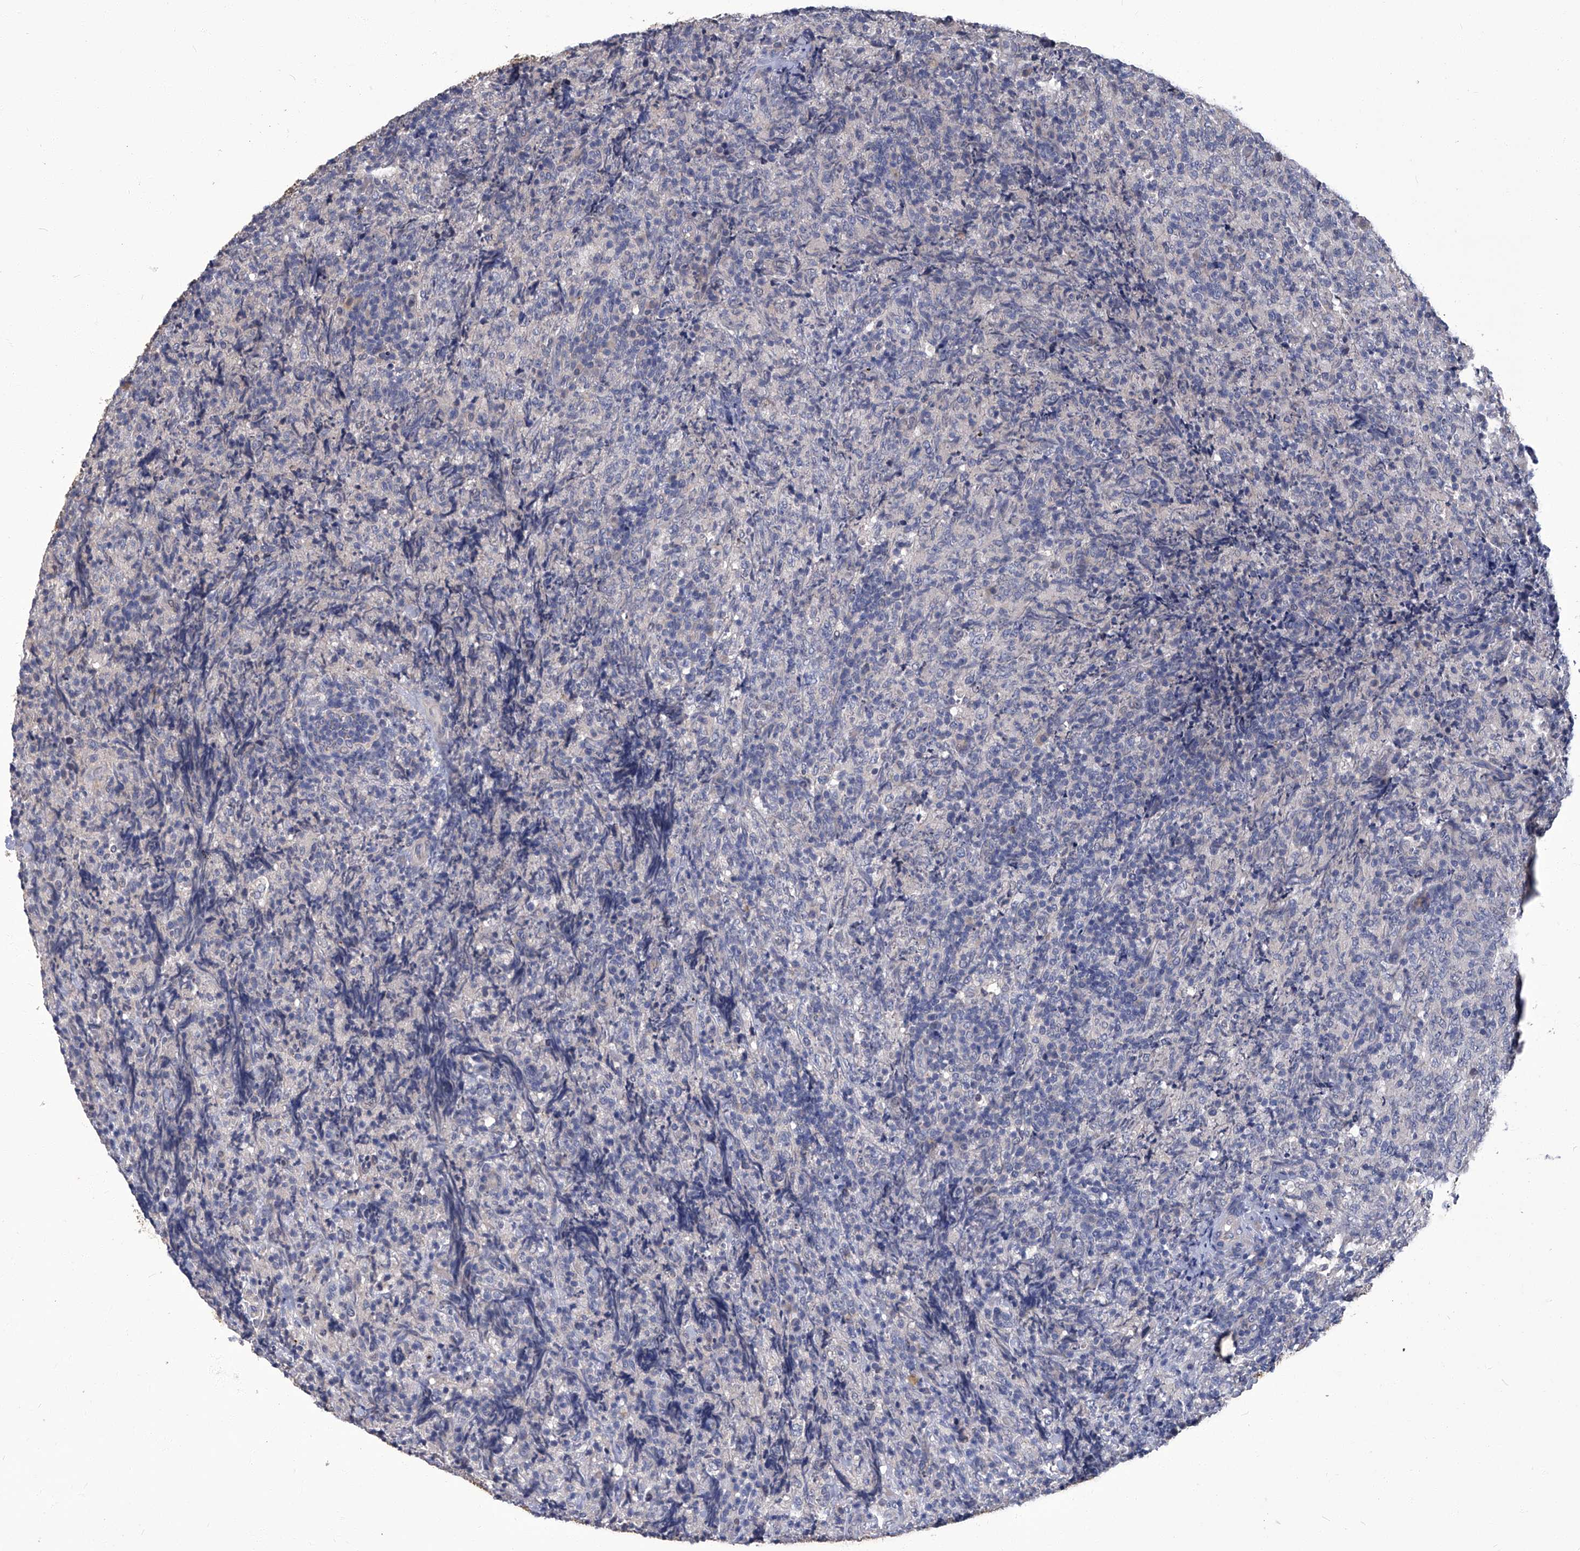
{"staining": {"intensity": "negative", "quantity": "none", "location": "none"}, "tissue": "lymphoma", "cell_type": "Tumor cells", "image_type": "cancer", "snomed": [{"axis": "morphology", "description": "Malignant lymphoma, non-Hodgkin's type, High grade"}, {"axis": "topography", "description": "Tonsil"}], "caption": "IHC photomicrograph of human lymphoma stained for a protein (brown), which reveals no positivity in tumor cells.", "gene": "TGFBR1", "patient": {"sex": "female", "age": 36}}